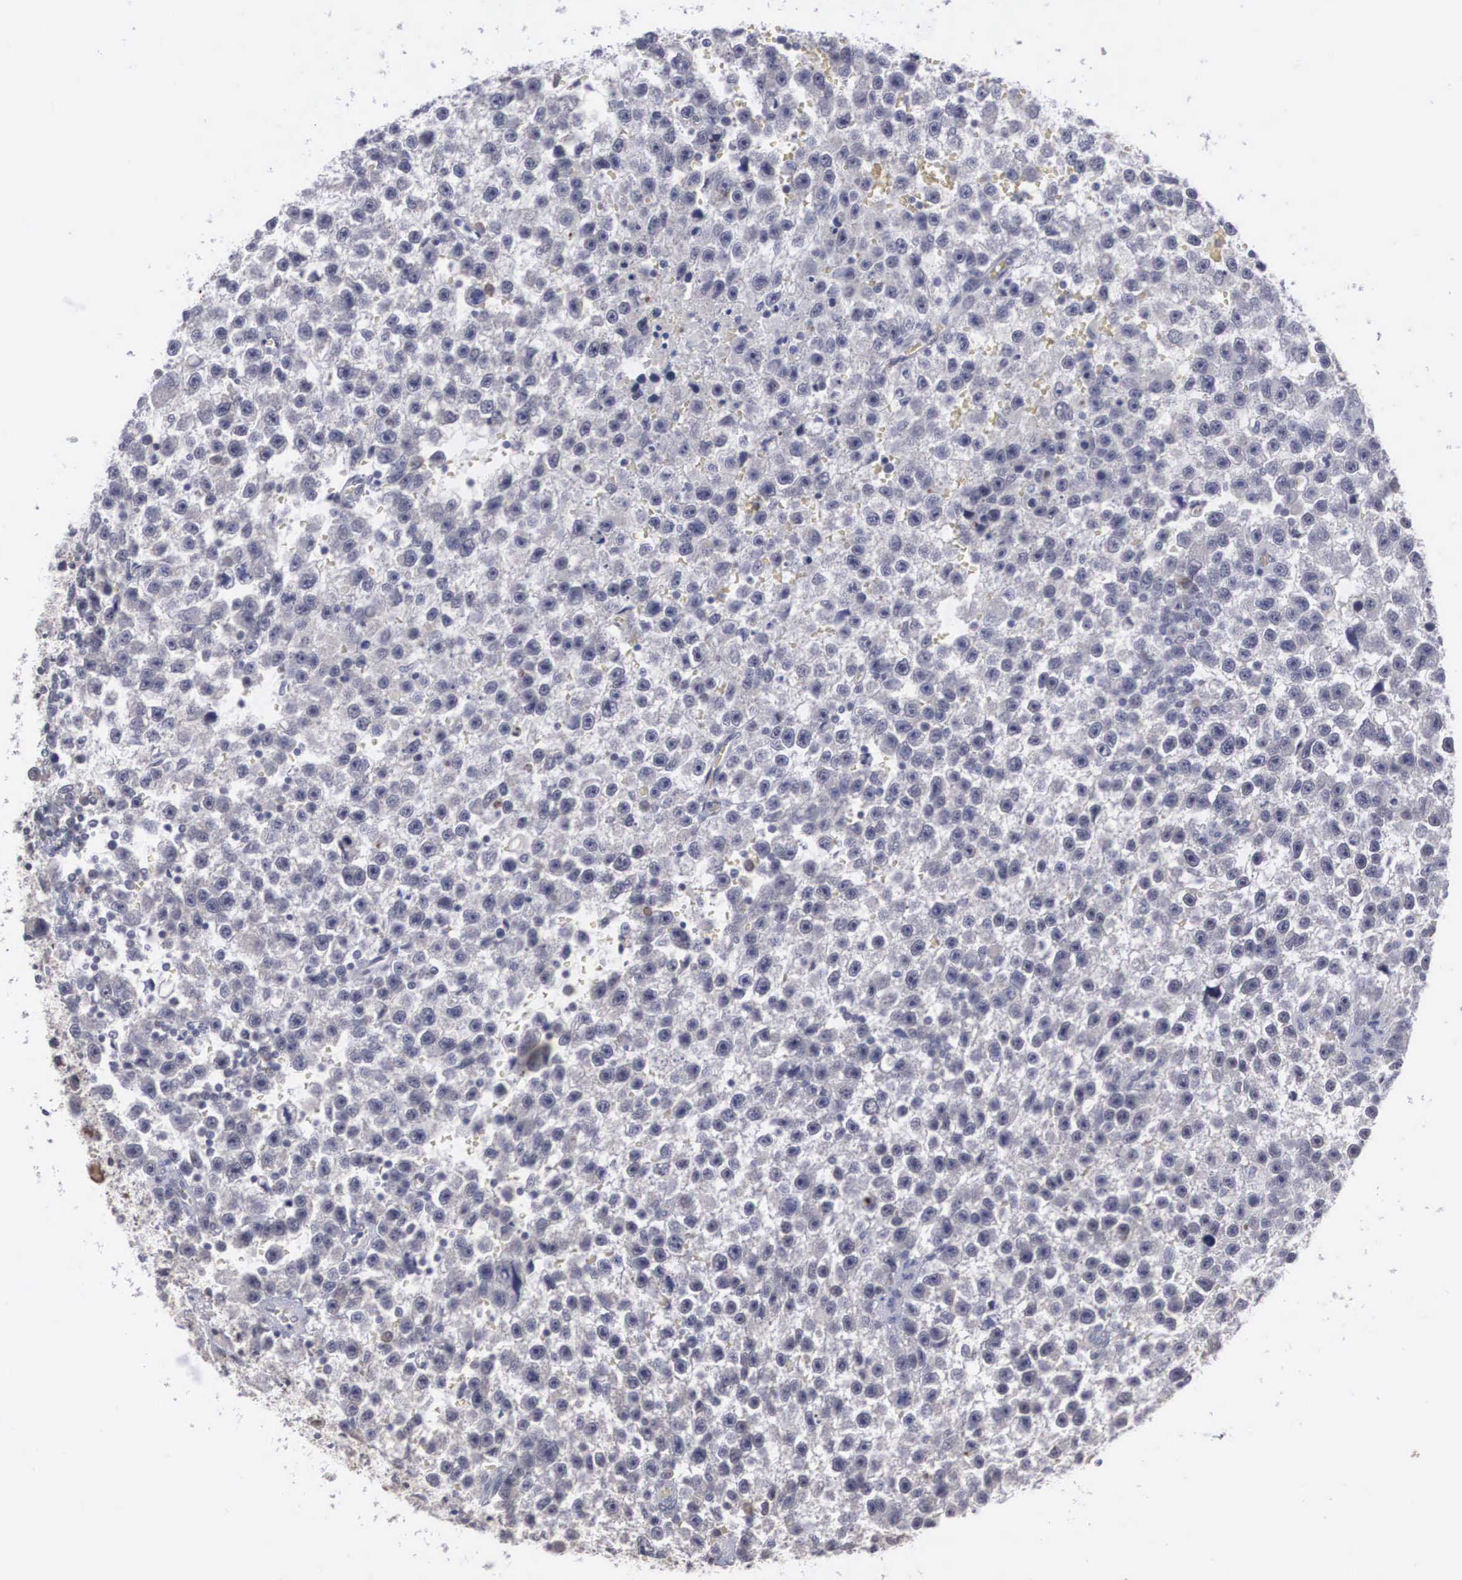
{"staining": {"intensity": "negative", "quantity": "none", "location": "none"}, "tissue": "testis cancer", "cell_type": "Tumor cells", "image_type": "cancer", "snomed": [{"axis": "morphology", "description": "Seminoma, NOS"}, {"axis": "topography", "description": "Testis"}], "caption": "Seminoma (testis) was stained to show a protein in brown. There is no significant staining in tumor cells. Brightfield microscopy of immunohistochemistry (IHC) stained with DAB (3,3'-diaminobenzidine) (brown) and hematoxylin (blue), captured at high magnification.", "gene": "WDR89", "patient": {"sex": "male", "age": 33}}